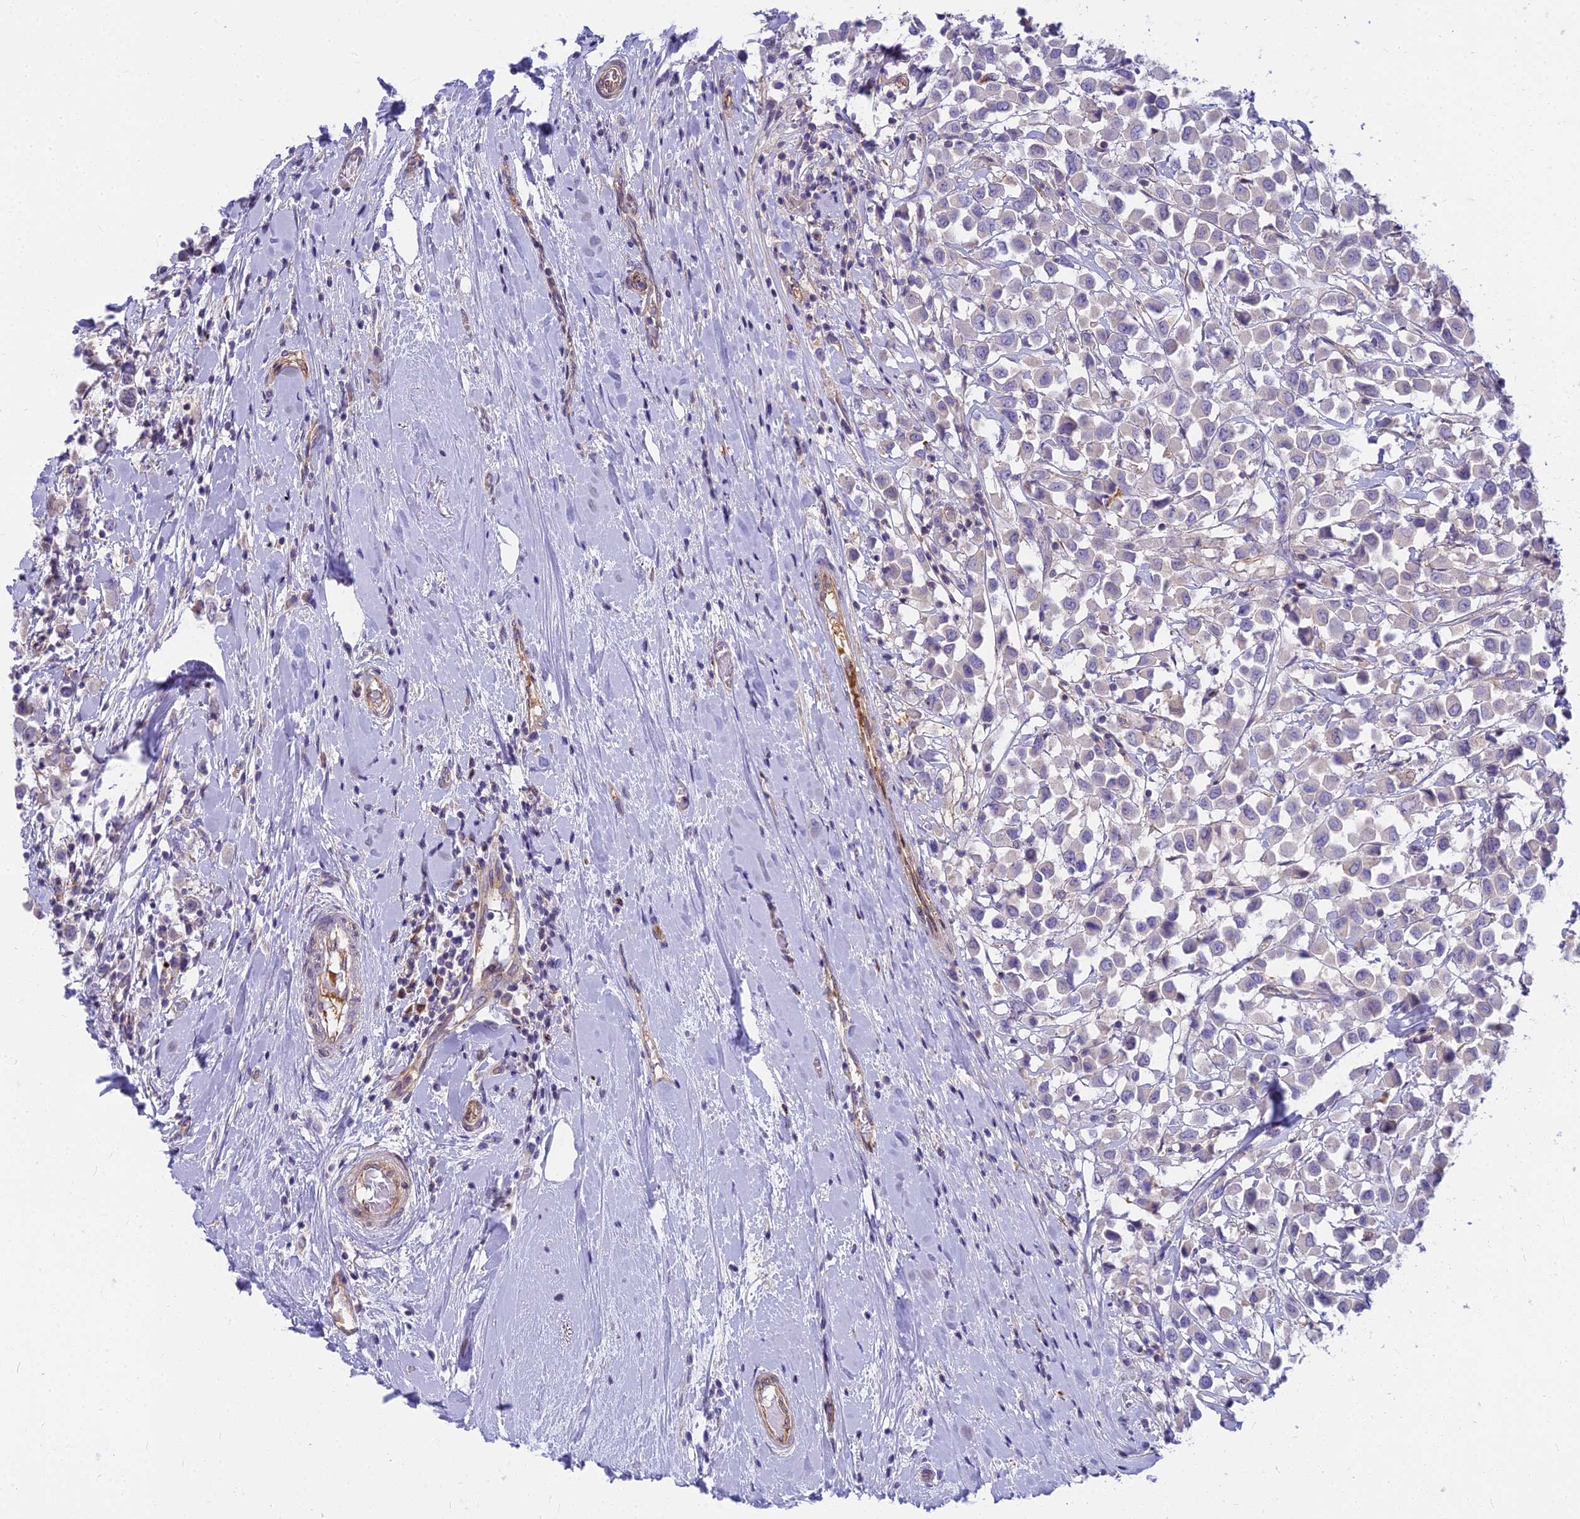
{"staining": {"intensity": "negative", "quantity": "none", "location": "none"}, "tissue": "breast cancer", "cell_type": "Tumor cells", "image_type": "cancer", "snomed": [{"axis": "morphology", "description": "Duct carcinoma"}, {"axis": "topography", "description": "Breast"}], "caption": "The IHC photomicrograph has no significant positivity in tumor cells of breast cancer tissue.", "gene": "HLA-DOA", "patient": {"sex": "female", "age": 61}}